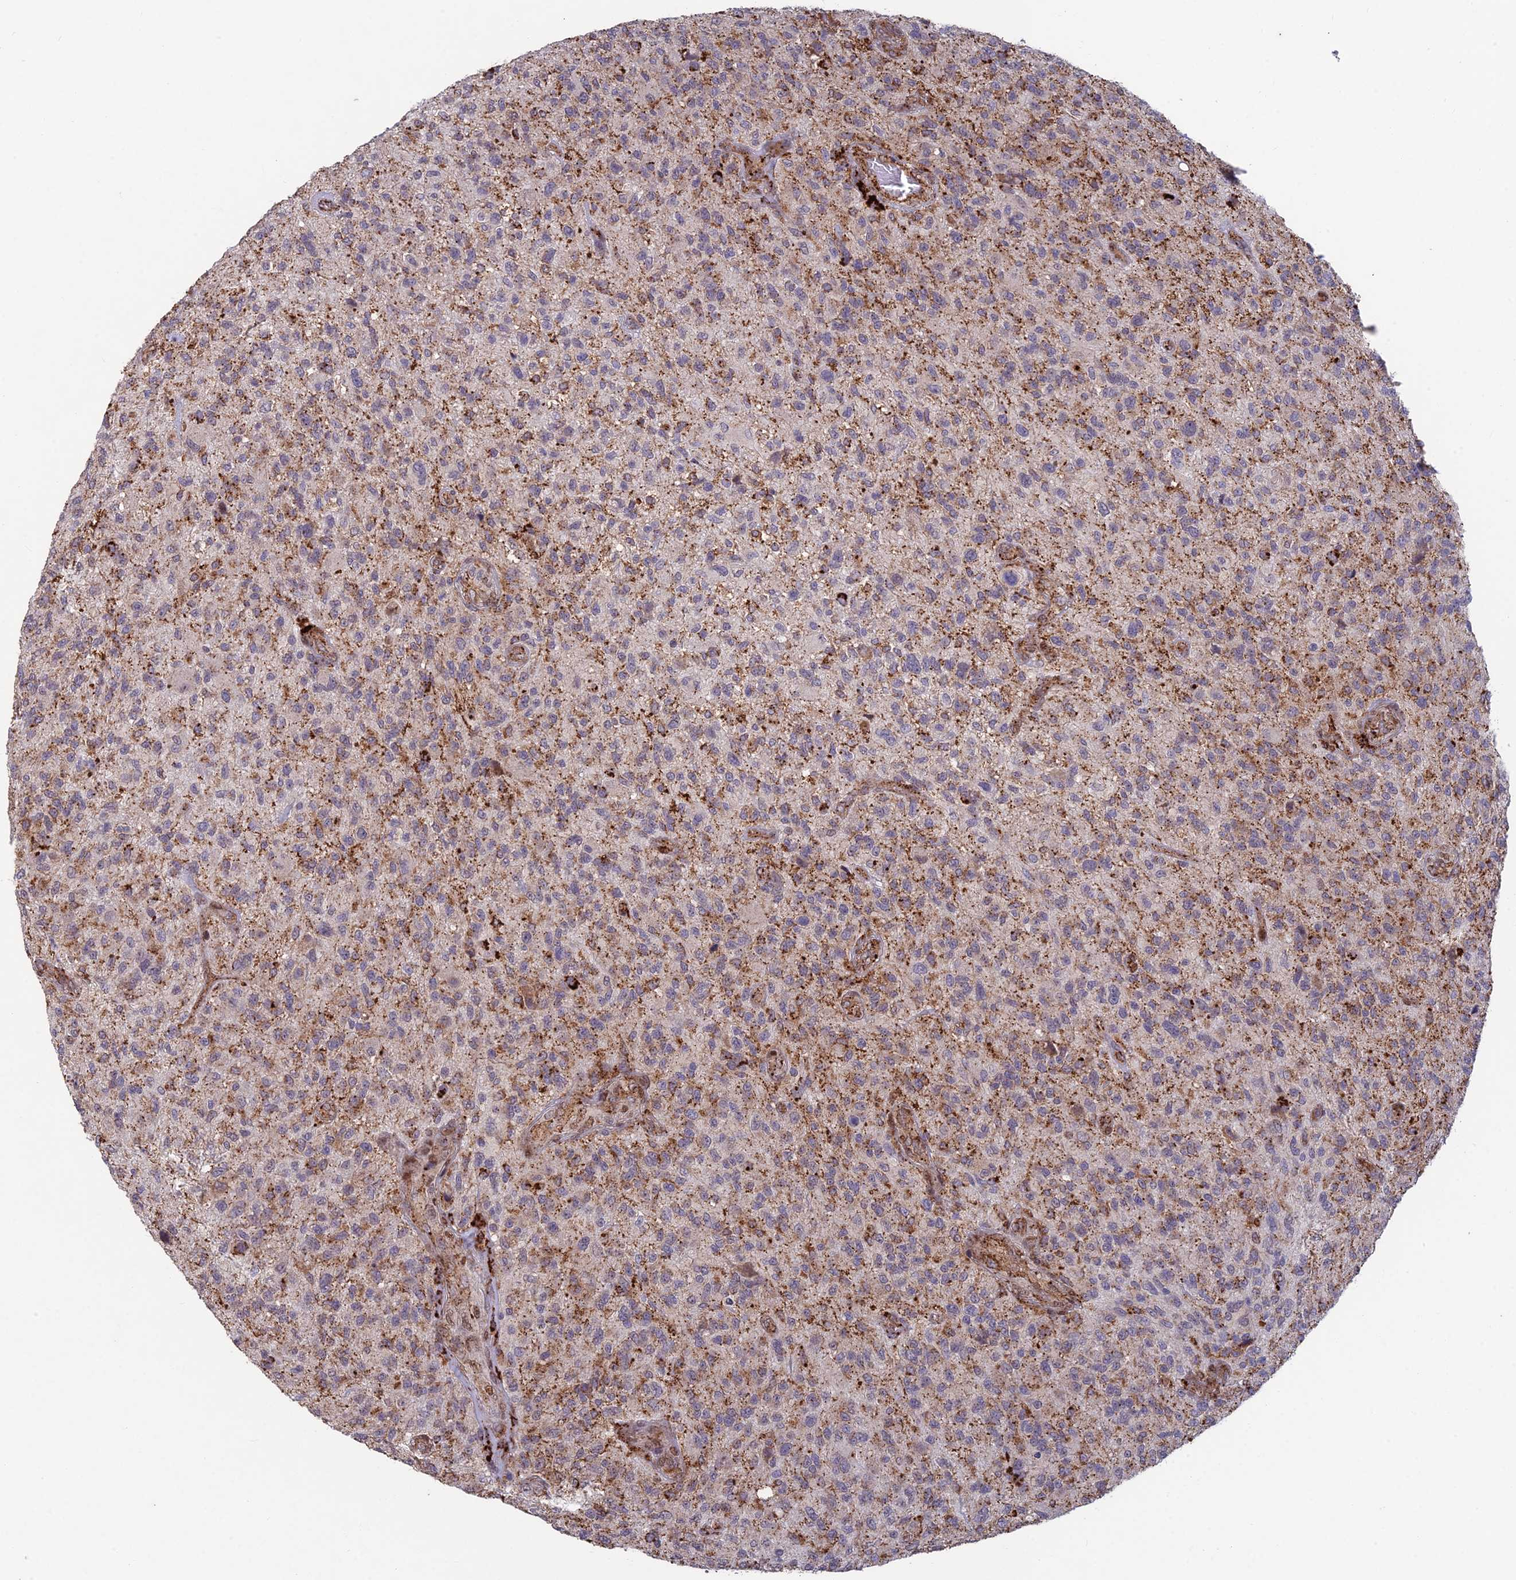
{"staining": {"intensity": "moderate", "quantity": "<25%", "location": "cytoplasmic/membranous"}, "tissue": "glioma", "cell_type": "Tumor cells", "image_type": "cancer", "snomed": [{"axis": "morphology", "description": "Glioma, malignant, High grade"}, {"axis": "topography", "description": "Brain"}], "caption": "DAB (3,3'-diaminobenzidine) immunohistochemical staining of human glioma reveals moderate cytoplasmic/membranous protein expression in approximately <25% of tumor cells. (Brightfield microscopy of DAB IHC at high magnification).", "gene": "FOXS1", "patient": {"sex": "male", "age": 47}}